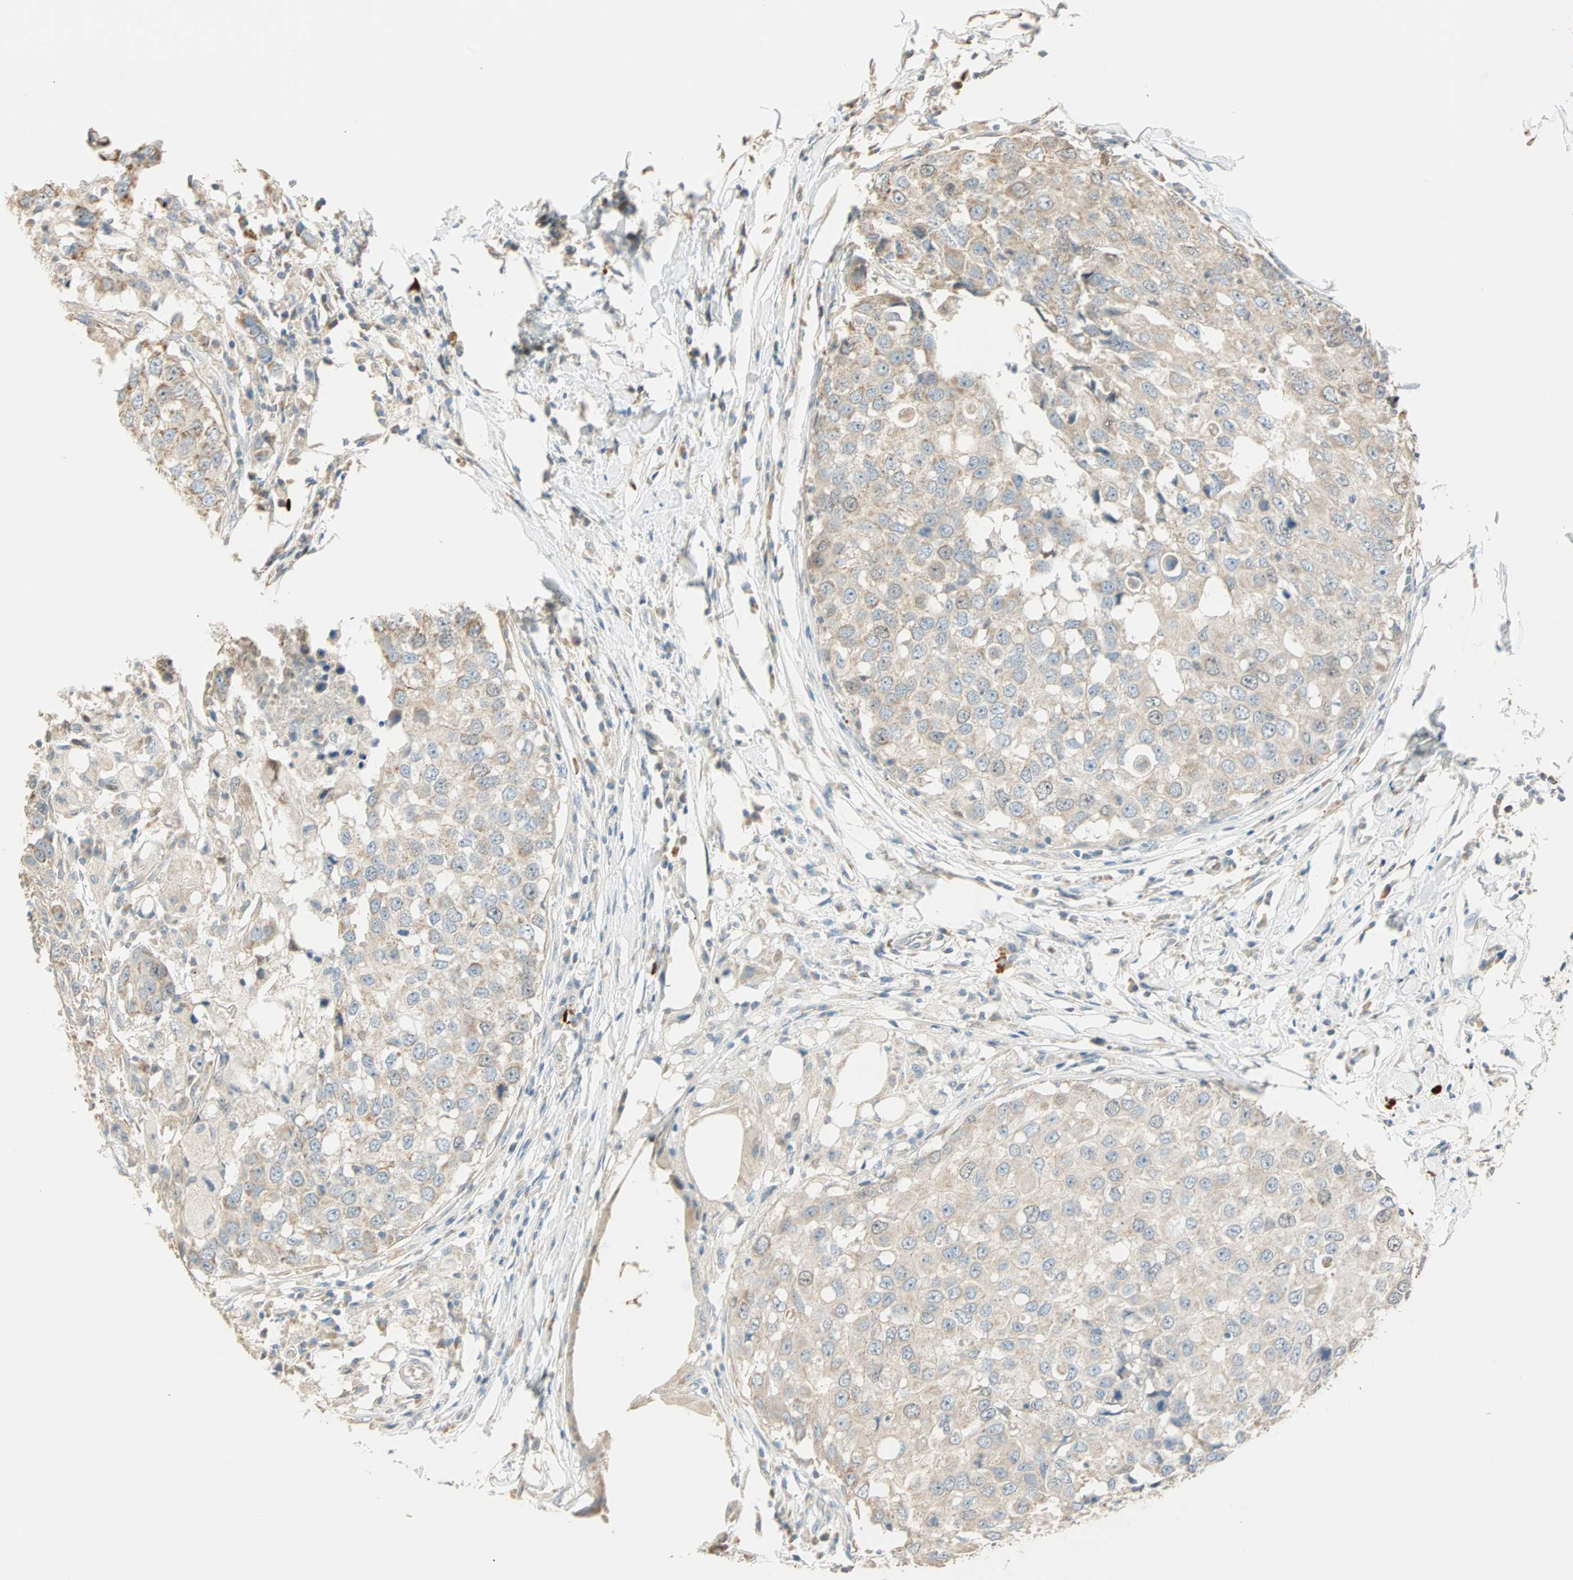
{"staining": {"intensity": "weak", "quantity": ">75%", "location": "cytoplasmic/membranous"}, "tissue": "breast cancer", "cell_type": "Tumor cells", "image_type": "cancer", "snomed": [{"axis": "morphology", "description": "Duct carcinoma"}, {"axis": "topography", "description": "Breast"}], "caption": "The histopathology image exhibits immunohistochemical staining of breast intraductal carcinoma. There is weak cytoplasmic/membranous positivity is seen in about >75% of tumor cells. (Stains: DAB in brown, nuclei in blue, Microscopy: brightfield microscopy at high magnification).", "gene": "RAD18", "patient": {"sex": "female", "age": 27}}